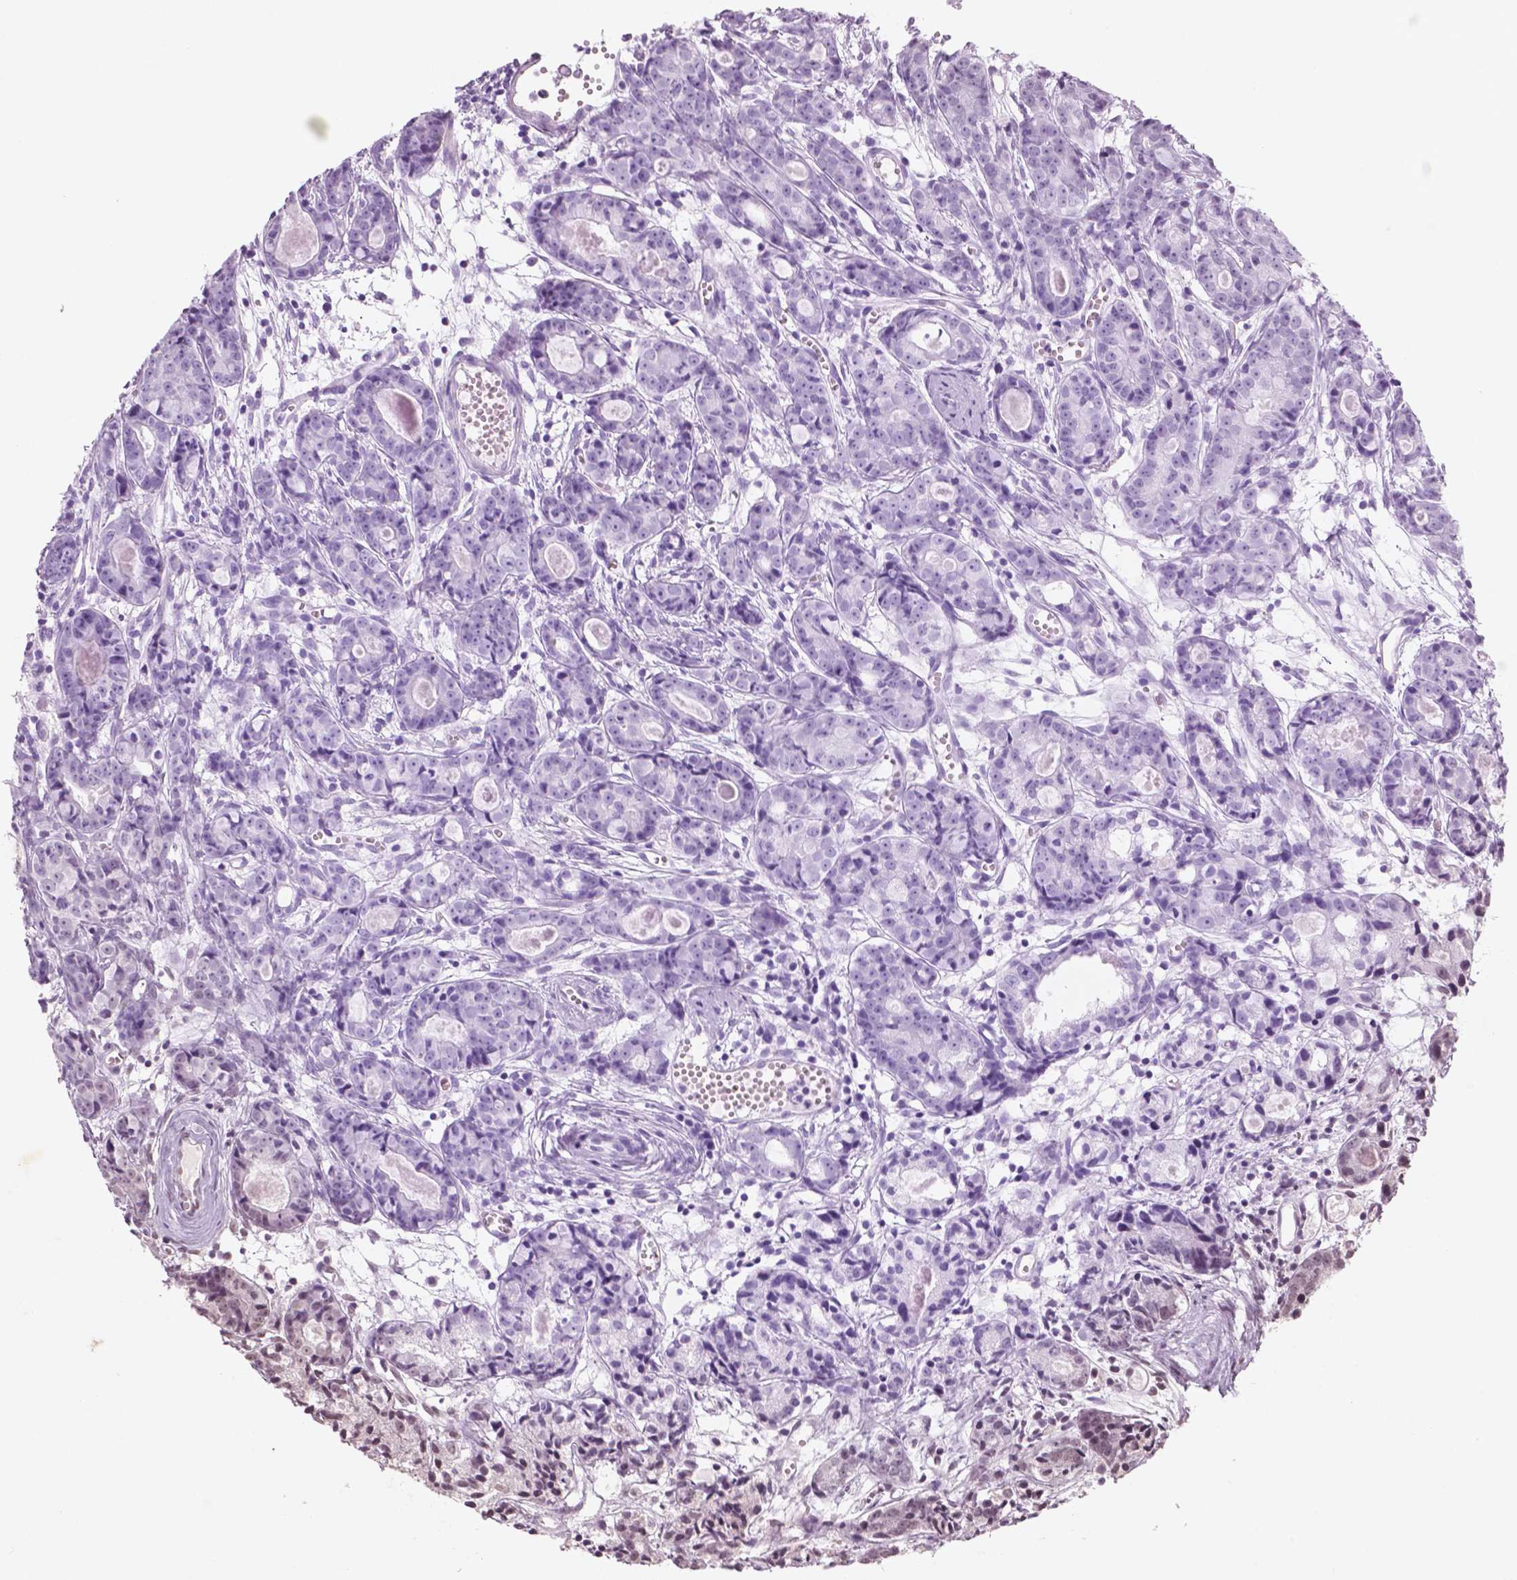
{"staining": {"intensity": "weak", "quantity": "25%-75%", "location": "nuclear"}, "tissue": "prostate cancer", "cell_type": "Tumor cells", "image_type": "cancer", "snomed": [{"axis": "morphology", "description": "Adenocarcinoma, Medium grade"}, {"axis": "topography", "description": "Prostate"}], "caption": "Medium-grade adenocarcinoma (prostate) stained with immunohistochemistry (IHC) exhibits weak nuclear positivity in about 25%-75% of tumor cells.", "gene": "BRD4", "patient": {"sex": "male", "age": 74}}